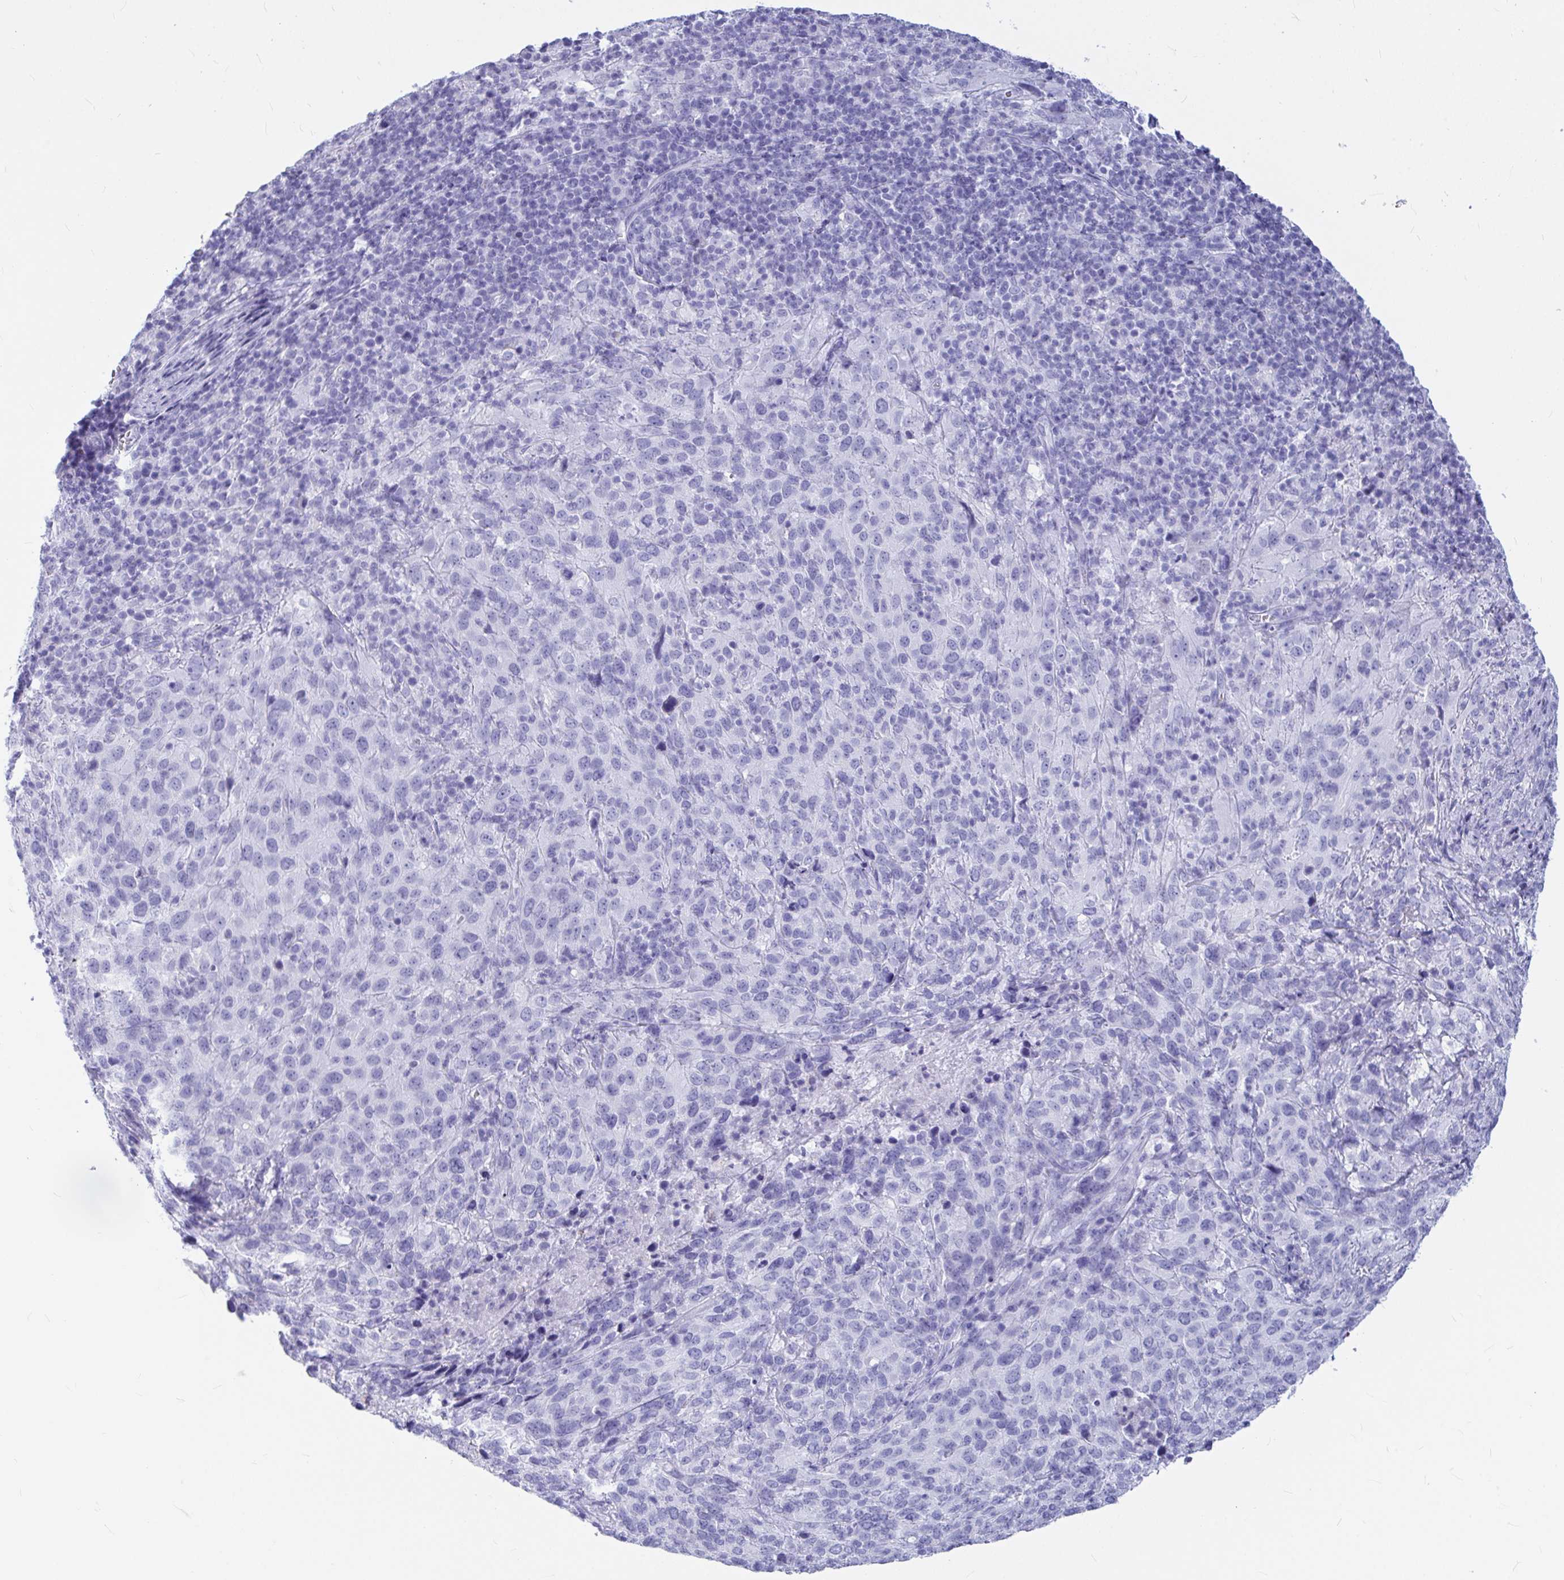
{"staining": {"intensity": "negative", "quantity": "none", "location": "none"}, "tissue": "cervical cancer", "cell_type": "Tumor cells", "image_type": "cancer", "snomed": [{"axis": "morphology", "description": "Squamous cell carcinoma, NOS"}, {"axis": "topography", "description": "Cervix"}], "caption": "IHC micrograph of neoplastic tissue: human squamous cell carcinoma (cervical) stained with DAB (3,3'-diaminobenzidine) displays no significant protein staining in tumor cells.", "gene": "OR5J2", "patient": {"sex": "female", "age": 51}}